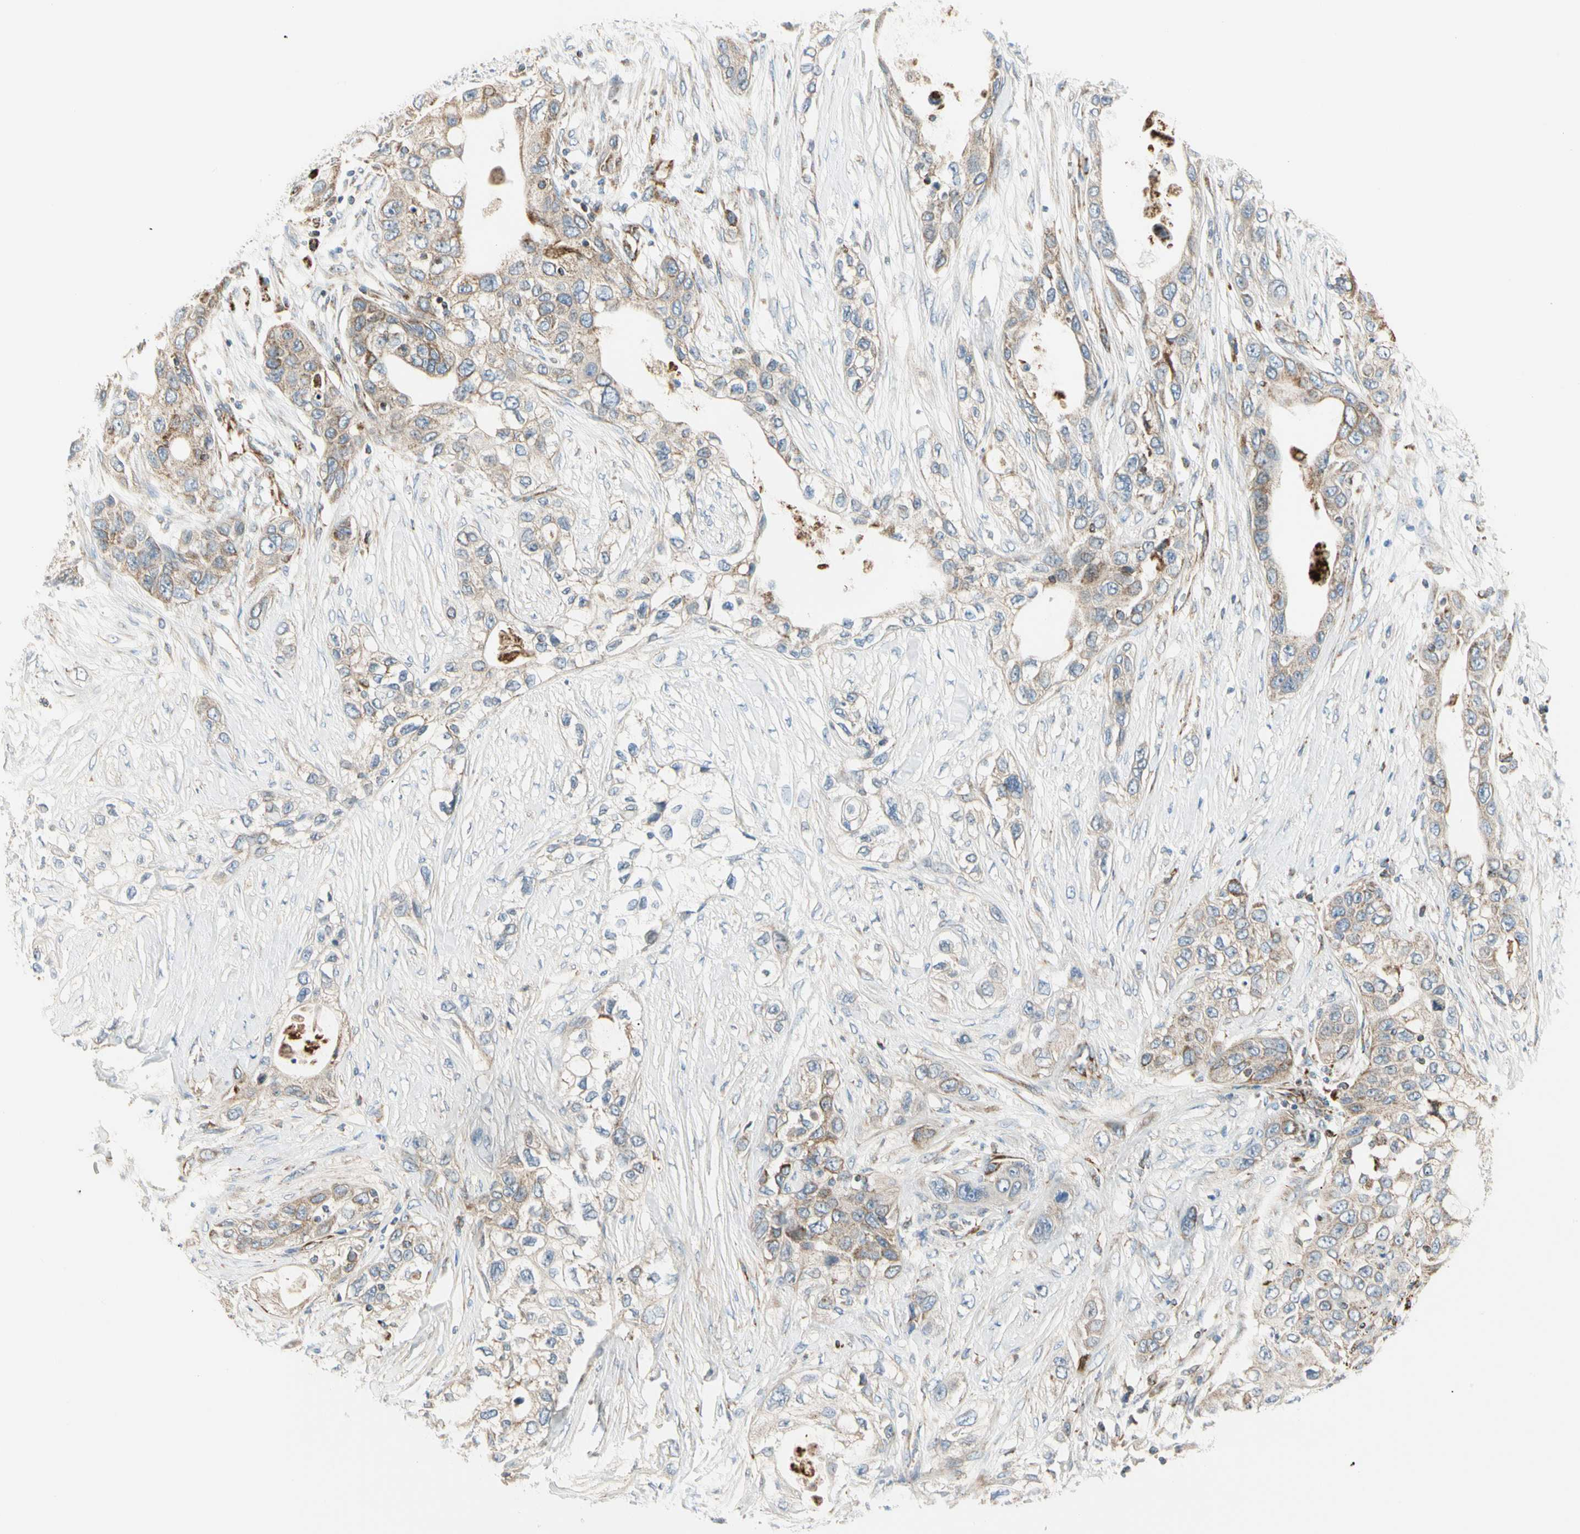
{"staining": {"intensity": "moderate", "quantity": "25%-75%", "location": "cytoplasmic/membranous"}, "tissue": "pancreatic cancer", "cell_type": "Tumor cells", "image_type": "cancer", "snomed": [{"axis": "morphology", "description": "Adenocarcinoma, NOS"}, {"axis": "topography", "description": "Pancreas"}], "caption": "DAB (3,3'-diaminobenzidine) immunohistochemical staining of human pancreatic adenocarcinoma reveals moderate cytoplasmic/membranous protein positivity in about 25%-75% of tumor cells.", "gene": "TBC1D10A", "patient": {"sex": "female", "age": 70}}